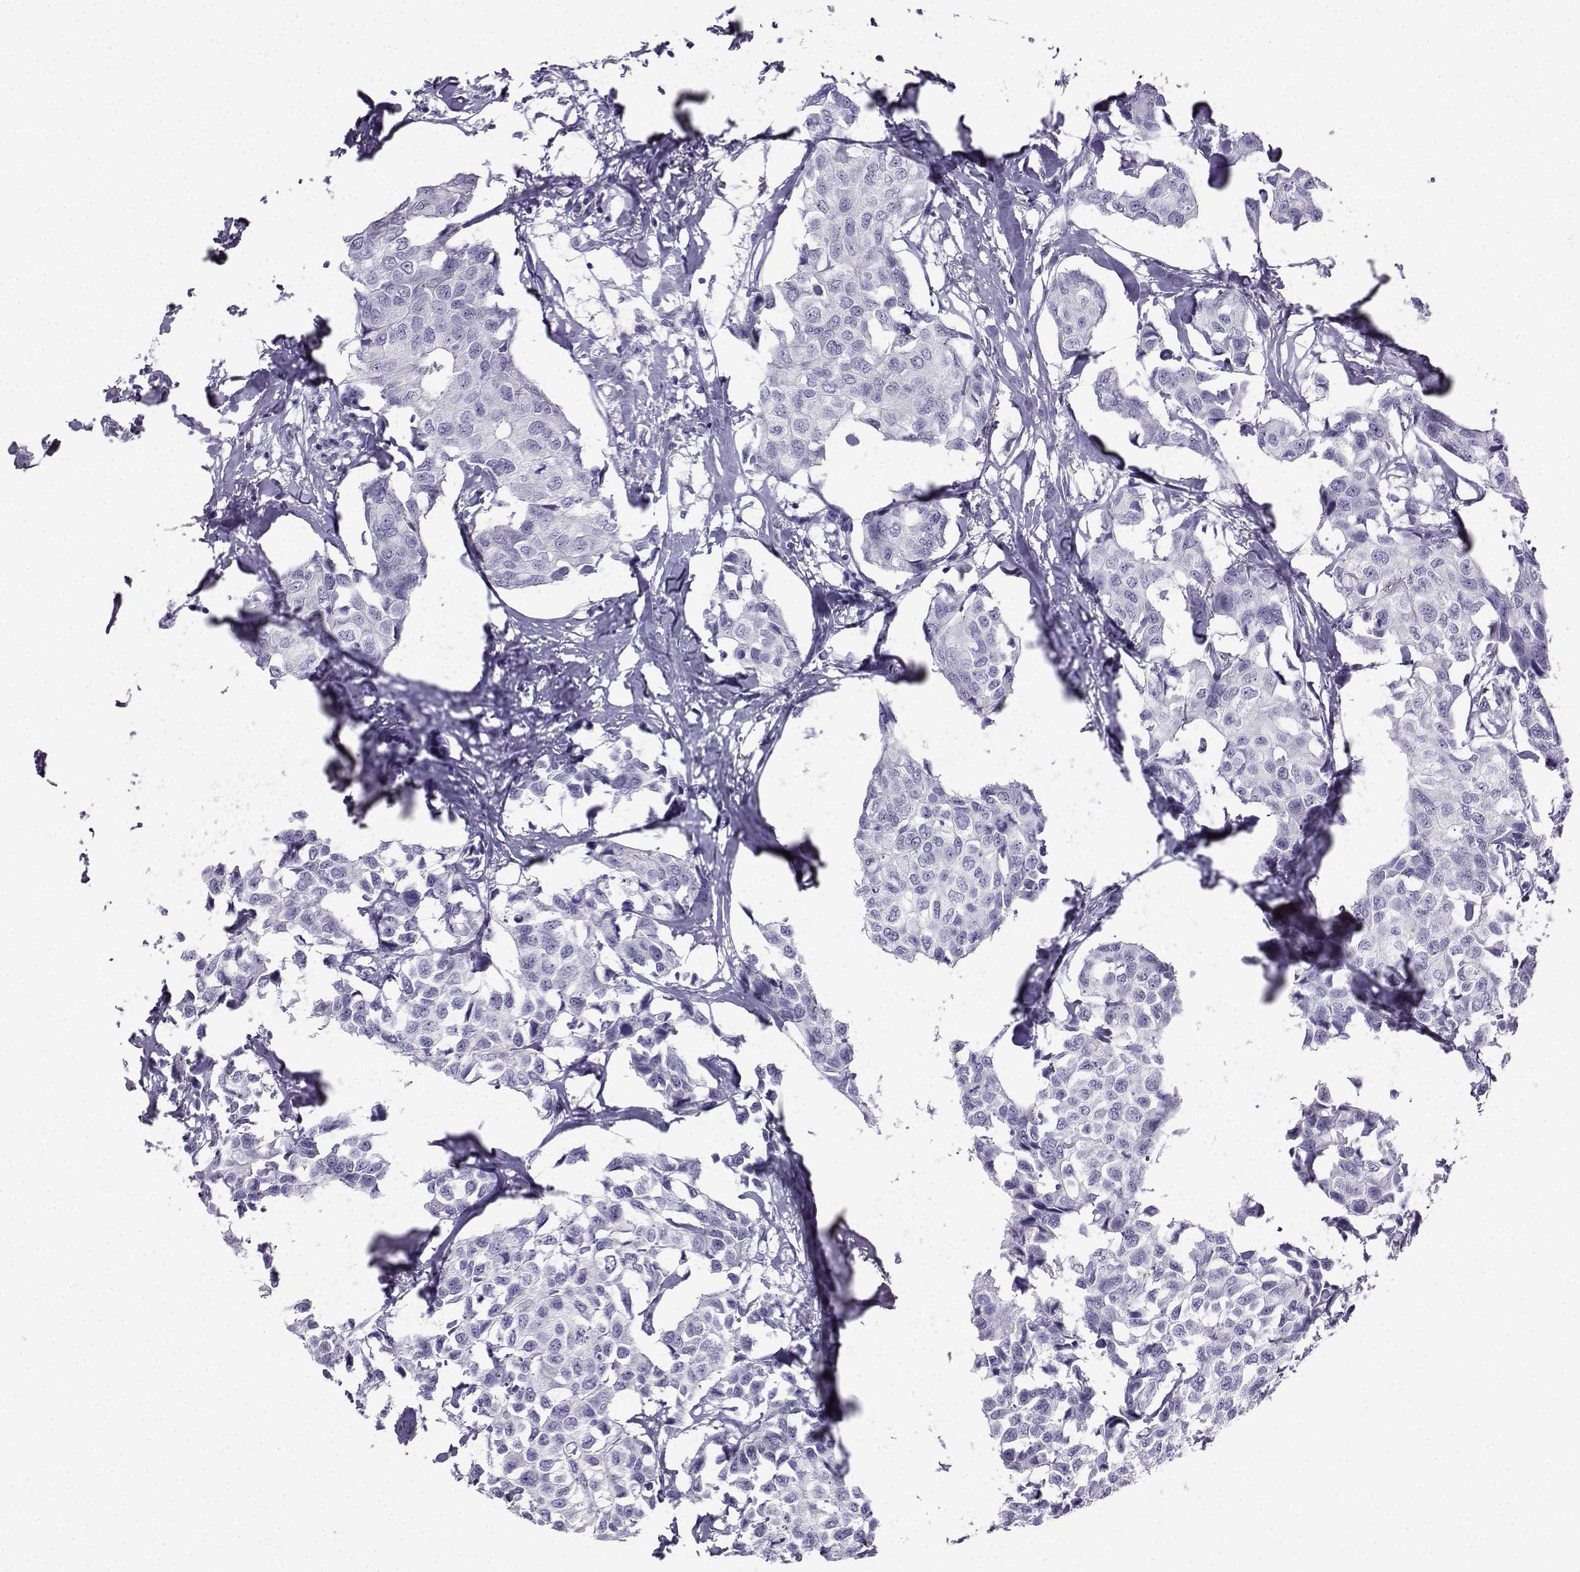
{"staining": {"intensity": "negative", "quantity": "none", "location": "none"}, "tissue": "breast cancer", "cell_type": "Tumor cells", "image_type": "cancer", "snomed": [{"axis": "morphology", "description": "Duct carcinoma"}, {"axis": "topography", "description": "Breast"}], "caption": "The histopathology image demonstrates no staining of tumor cells in invasive ductal carcinoma (breast).", "gene": "KIF17", "patient": {"sex": "female", "age": 80}}